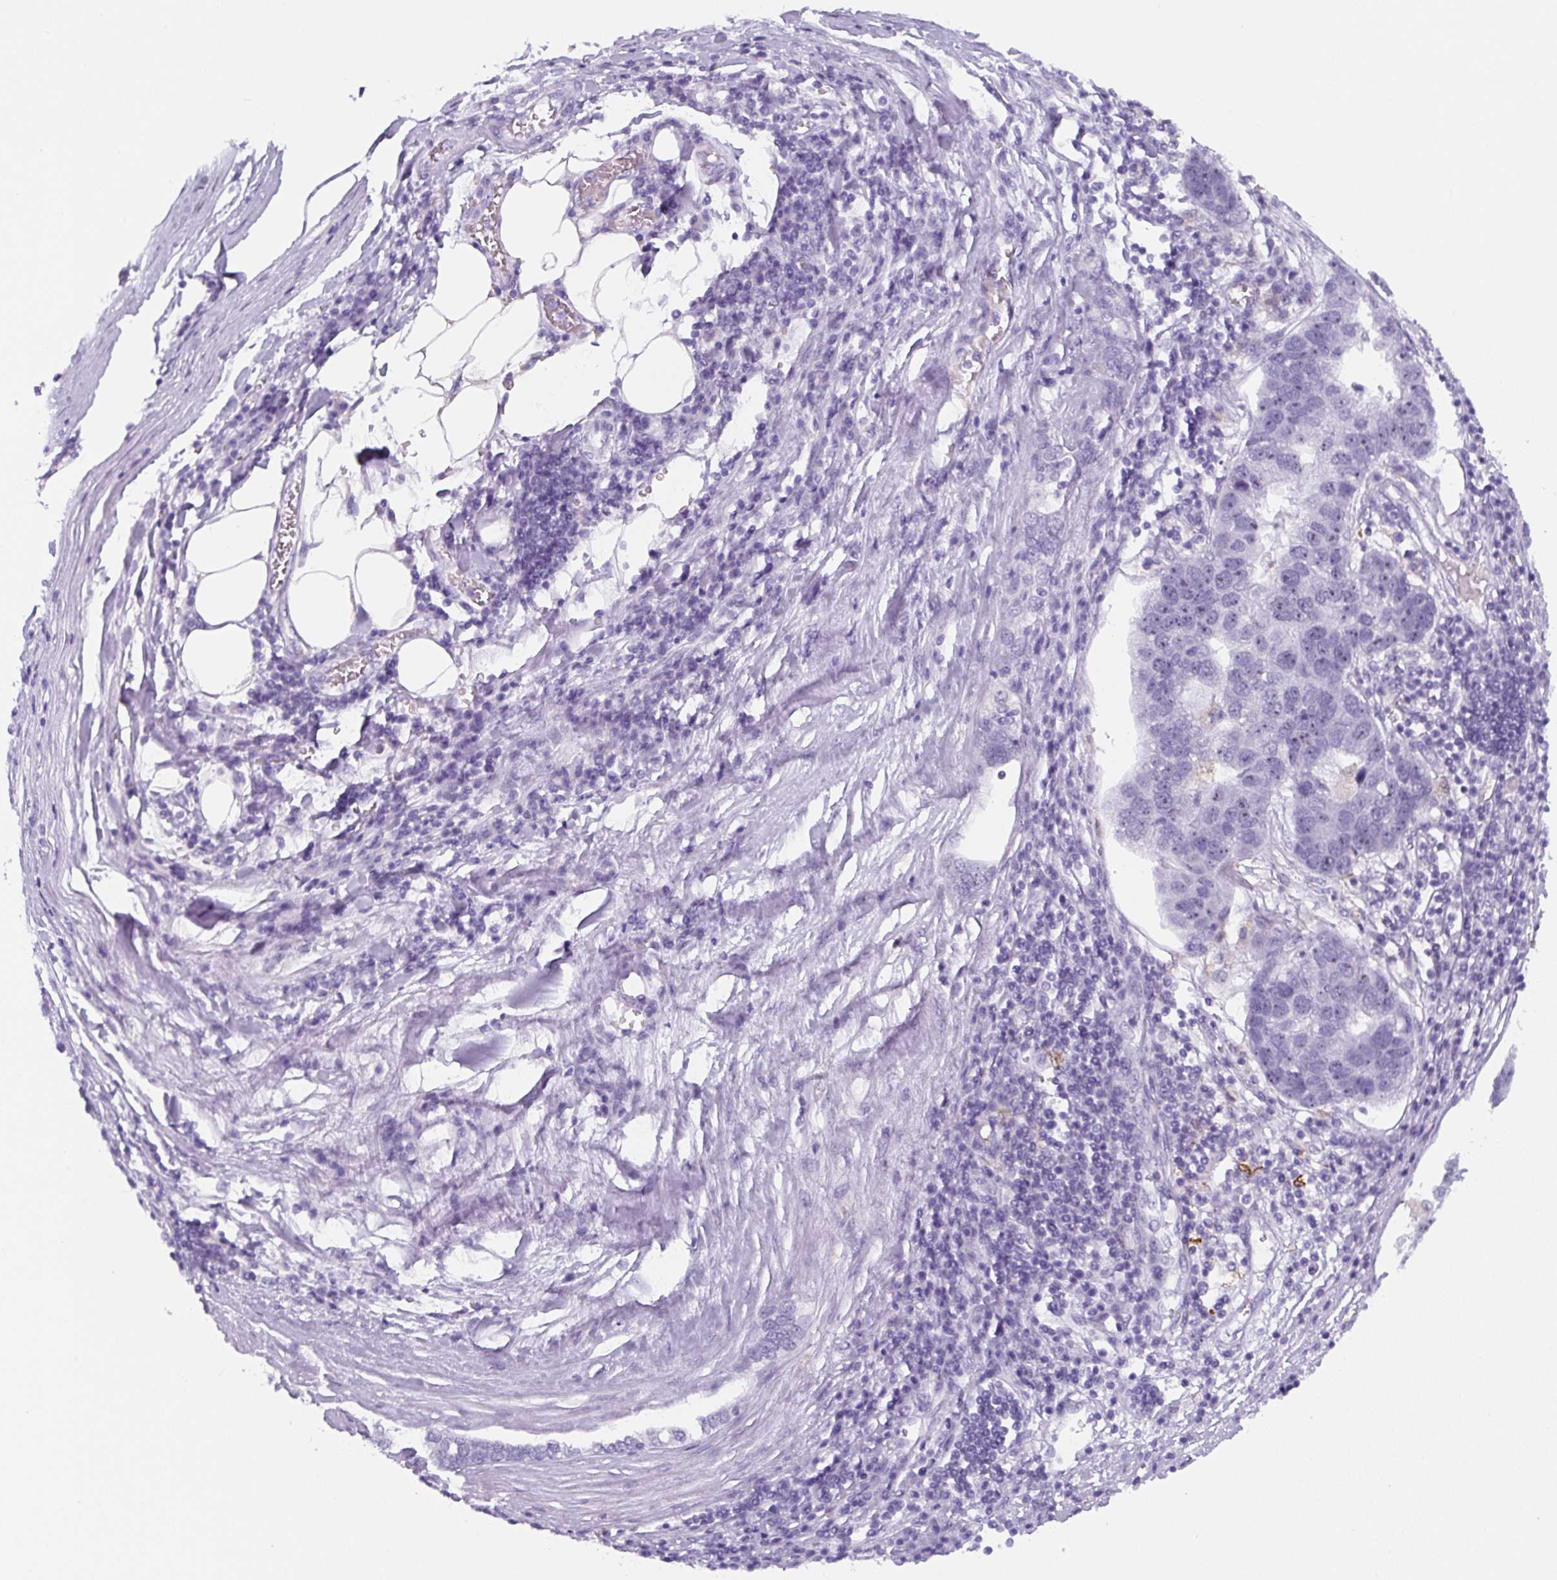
{"staining": {"intensity": "negative", "quantity": "none", "location": "none"}, "tissue": "pancreatic cancer", "cell_type": "Tumor cells", "image_type": "cancer", "snomed": [{"axis": "morphology", "description": "Adenocarcinoma, NOS"}, {"axis": "topography", "description": "Pancreas"}], "caption": "Immunohistochemistry image of pancreatic adenocarcinoma stained for a protein (brown), which shows no positivity in tumor cells. (DAB IHC visualized using brightfield microscopy, high magnification).", "gene": "TNFRSF8", "patient": {"sex": "female", "age": 61}}